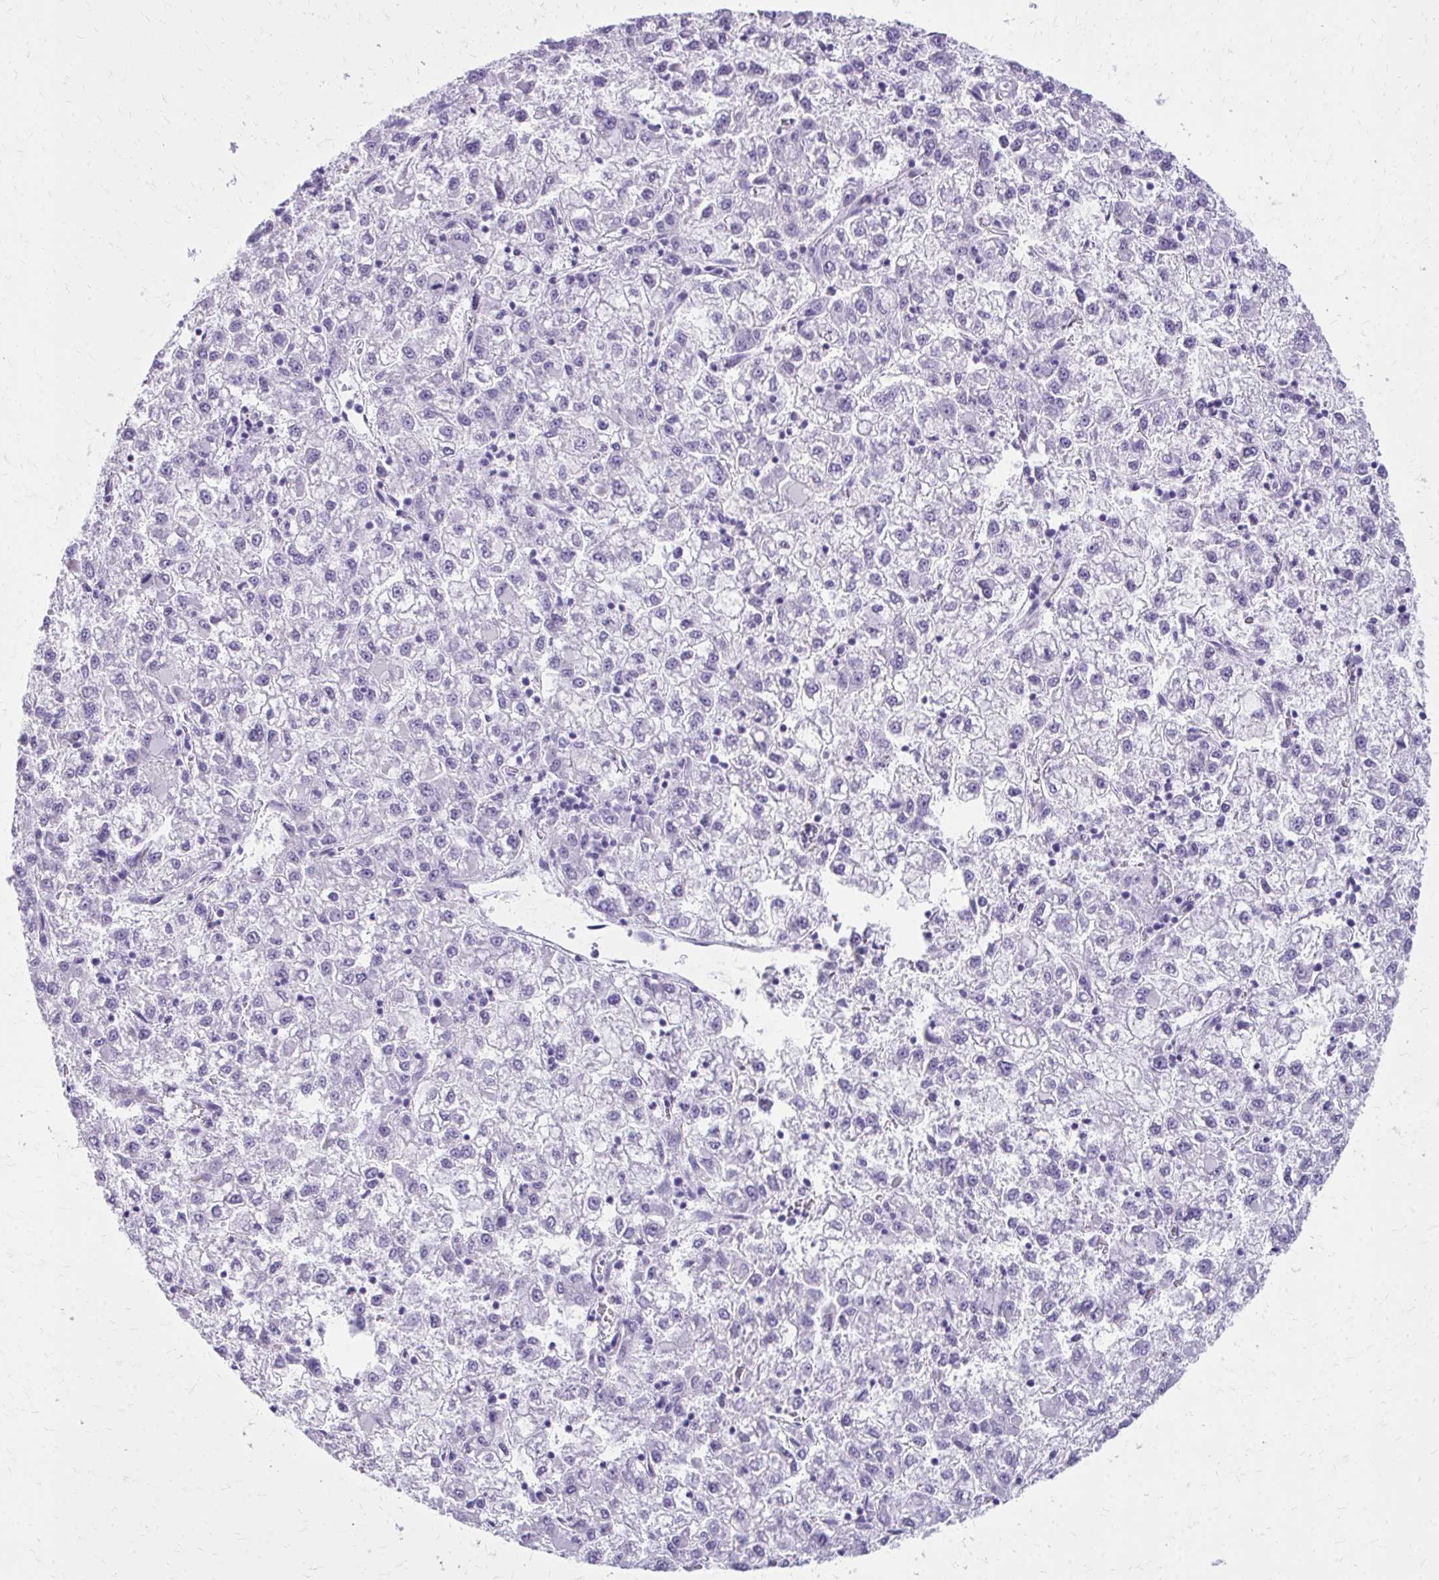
{"staining": {"intensity": "negative", "quantity": "none", "location": "none"}, "tissue": "liver cancer", "cell_type": "Tumor cells", "image_type": "cancer", "snomed": [{"axis": "morphology", "description": "Carcinoma, Hepatocellular, NOS"}, {"axis": "topography", "description": "Liver"}], "caption": "An image of human liver cancer (hepatocellular carcinoma) is negative for staining in tumor cells.", "gene": "TRIM6", "patient": {"sex": "male", "age": 40}}